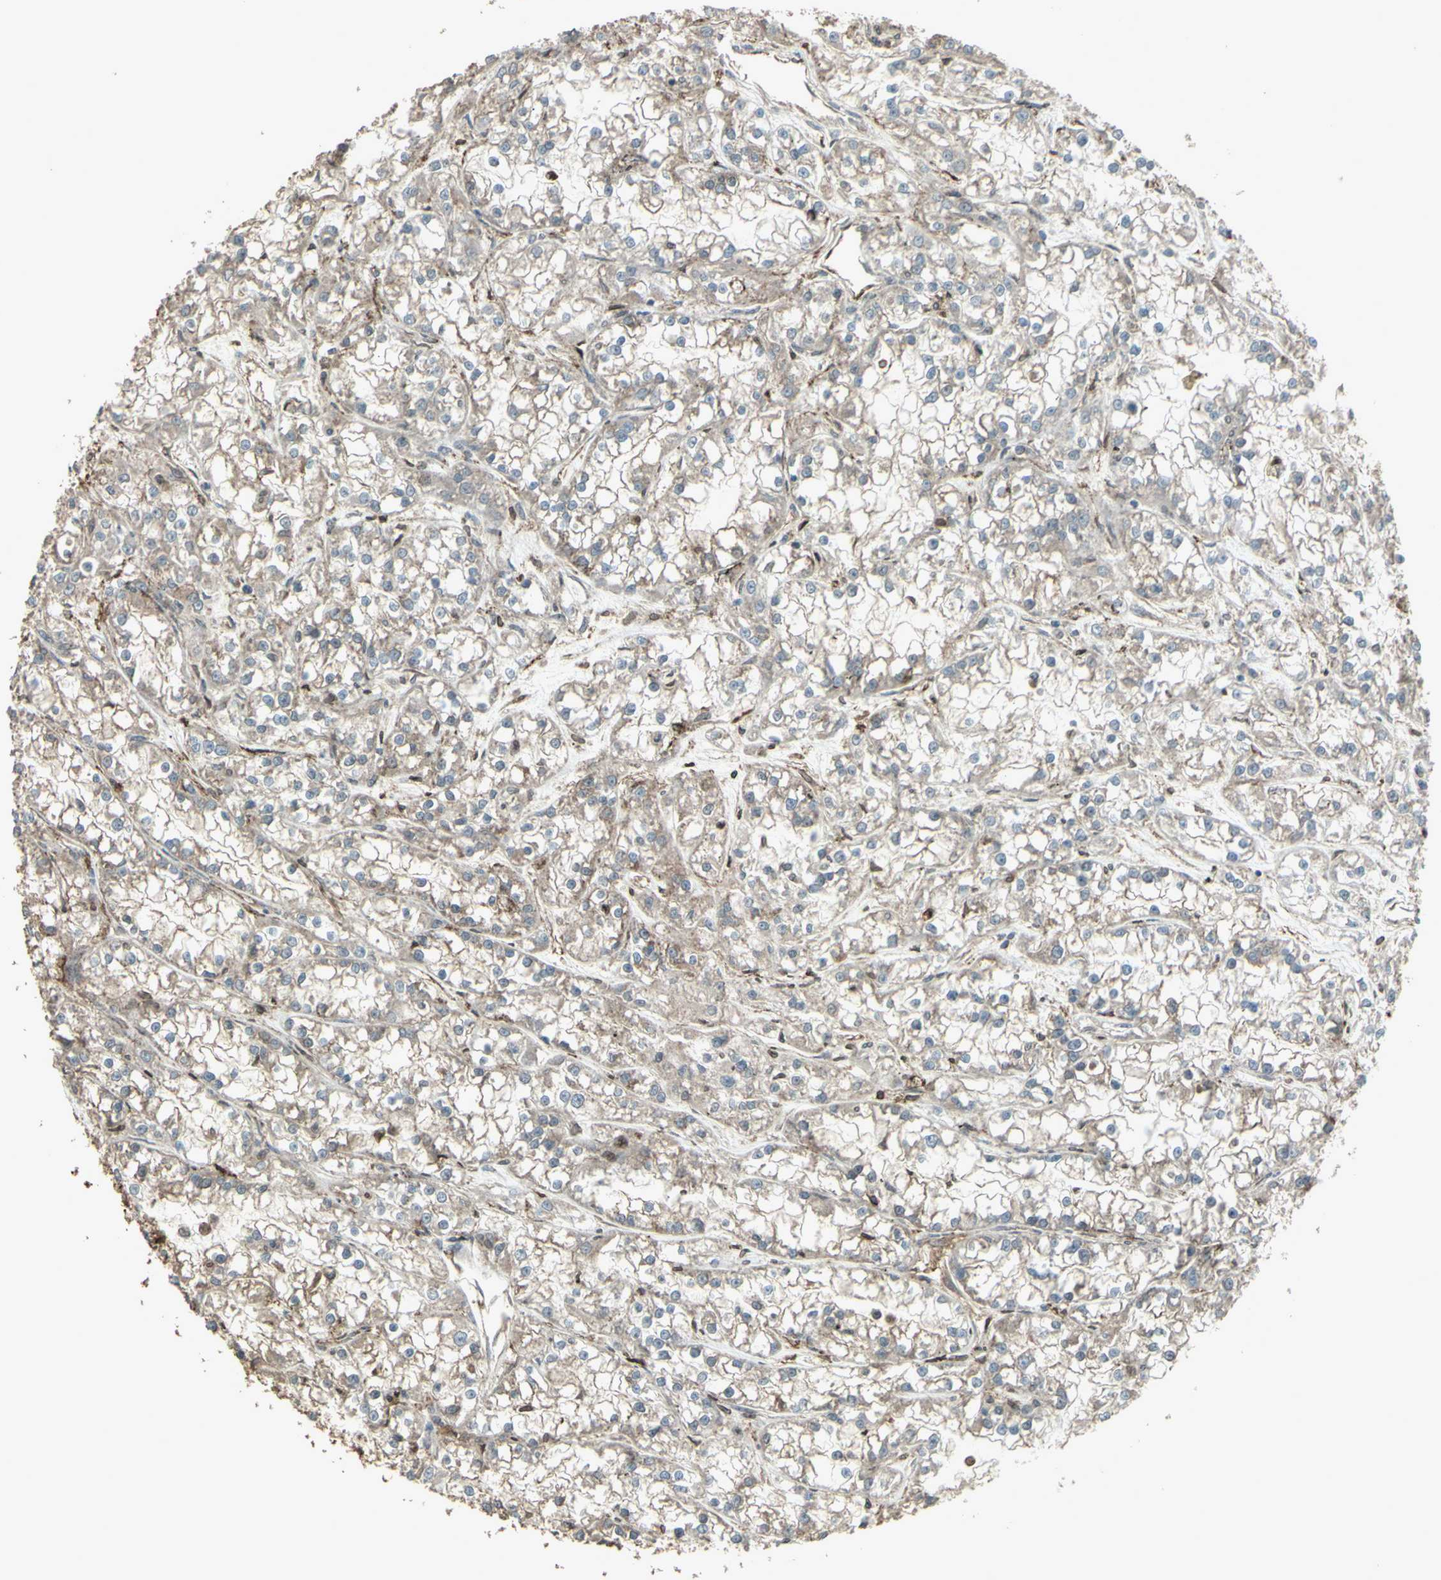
{"staining": {"intensity": "weak", "quantity": "25%-75%", "location": "cytoplasmic/membranous"}, "tissue": "renal cancer", "cell_type": "Tumor cells", "image_type": "cancer", "snomed": [{"axis": "morphology", "description": "Adenocarcinoma, NOS"}, {"axis": "topography", "description": "Kidney"}], "caption": "A low amount of weak cytoplasmic/membranous positivity is present in about 25%-75% of tumor cells in renal cancer tissue.", "gene": "SMO", "patient": {"sex": "female", "age": 52}}